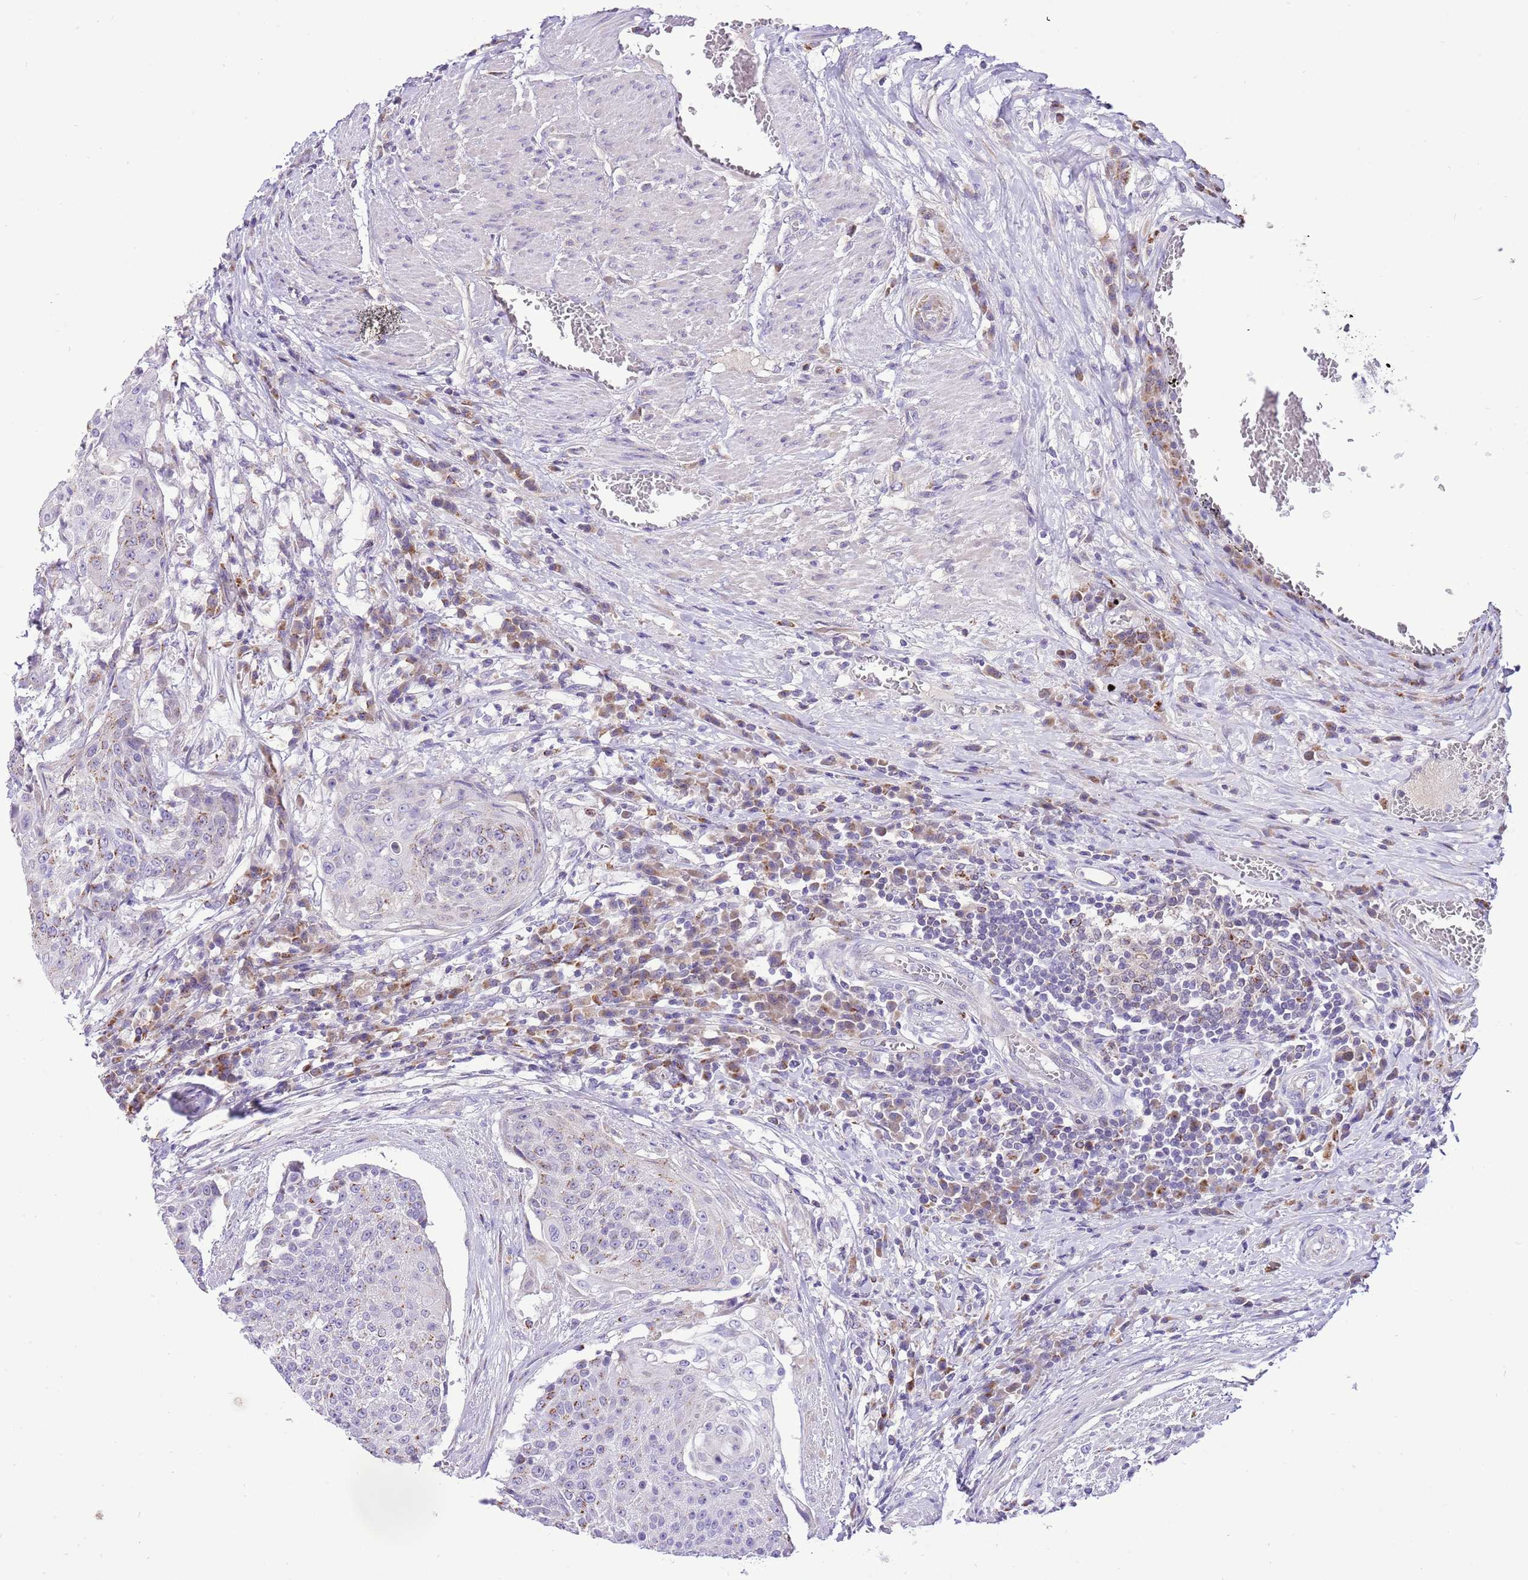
{"staining": {"intensity": "weak", "quantity": "<25%", "location": "cytoplasmic/membranous"}, "tissue": "urothelial cancer", "cell_type": "Tumor cells", "image_type": "cancer", "snomed": [{"axis": "morphology", "description": "Urothelial carcinoma, High grade"}, {"axis": "topography", "description": "Urinary bladder"}], "caption": "Photomicrograph shows no protein positivity in tumor cells of urothelial cancer tissue. Nuclei are stained in blue.", "gene": "COX17", "patient": {"sex": "female", "age": 63}}